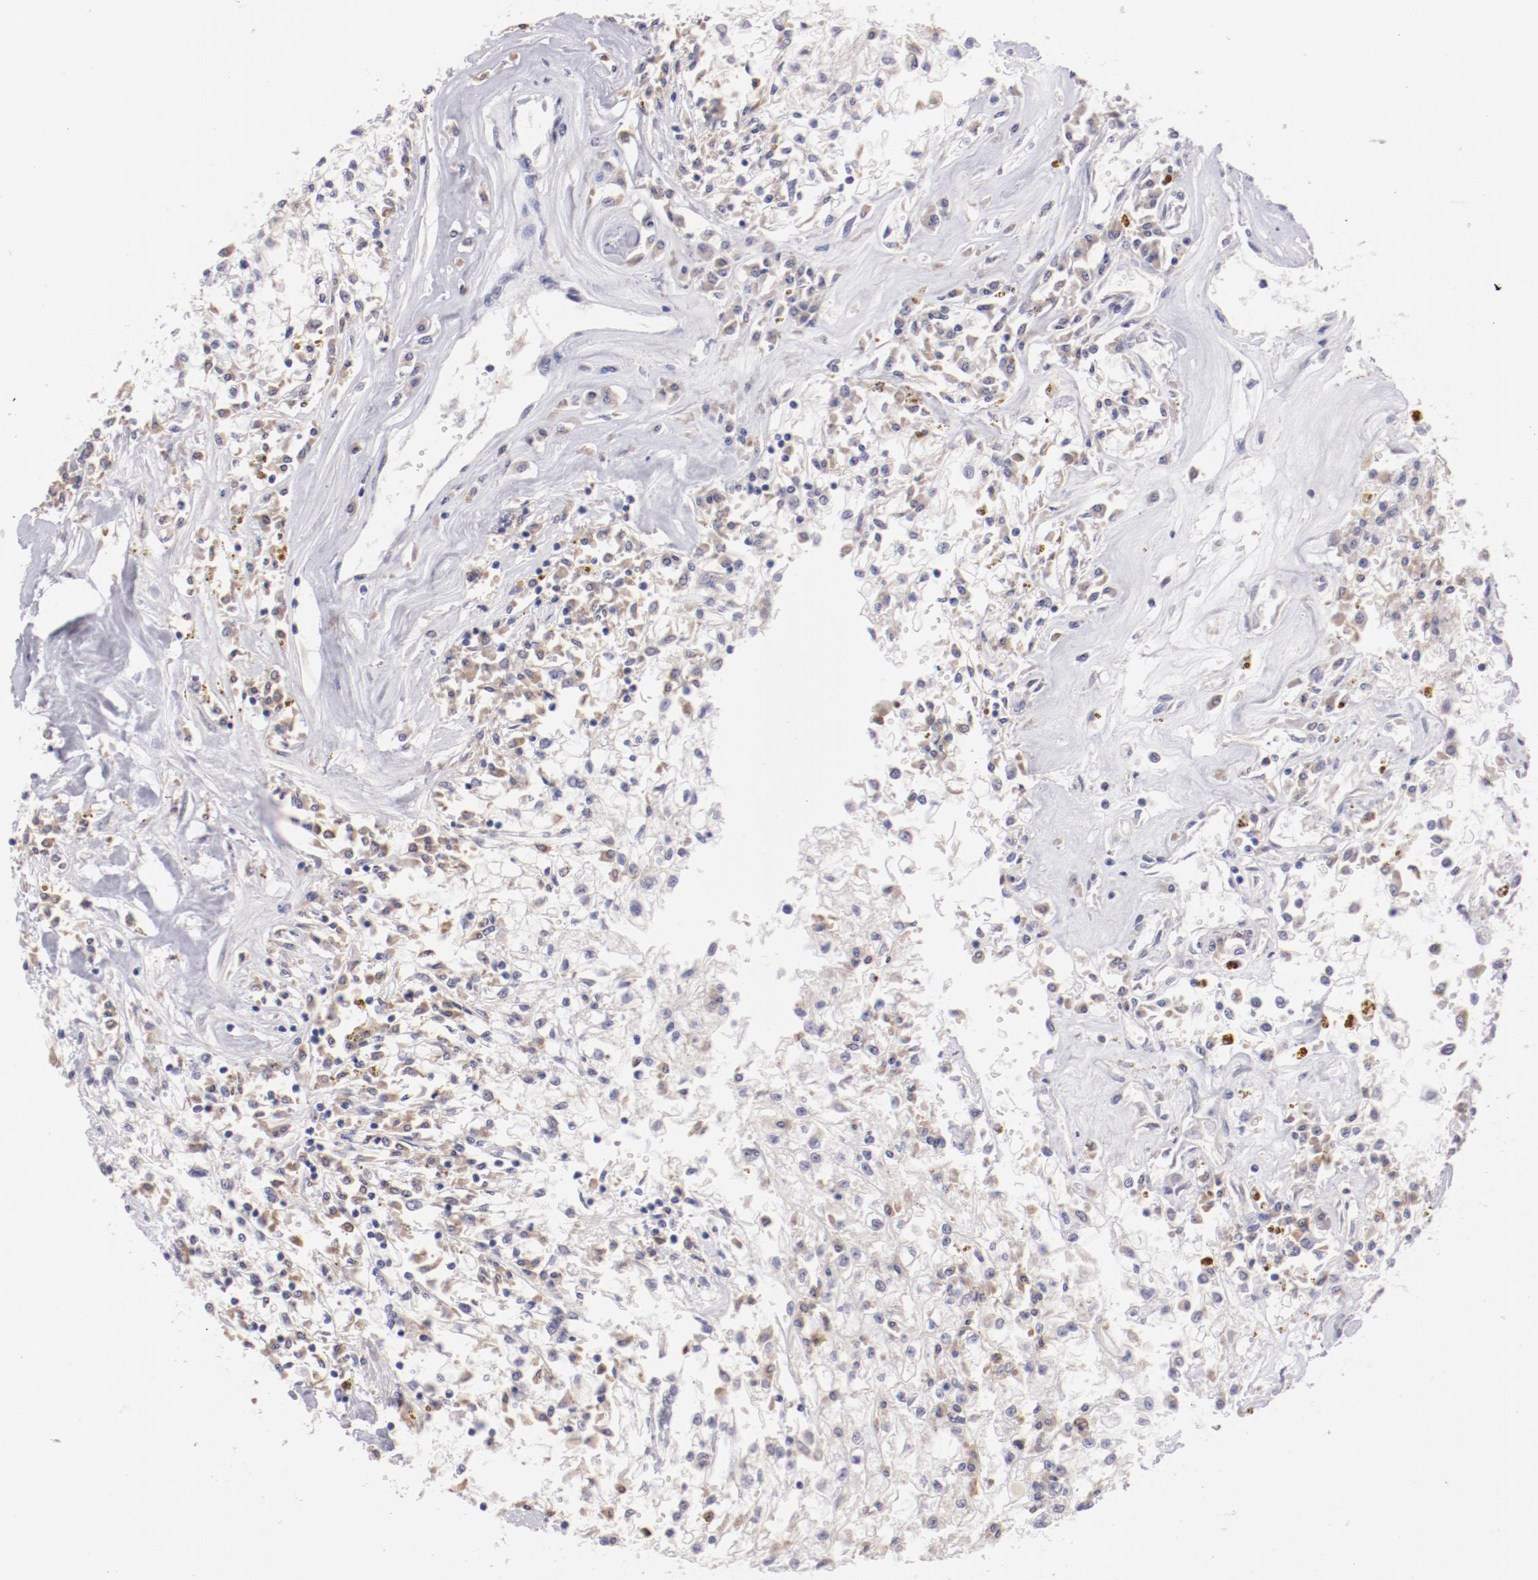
{"staining": {"intensity": "moderate", "quantity": "25%-75%", "location": "cytoplasmic/membranous"}, "tissue": "renal cancer", "cell_type": "Tumor cells", "image_type": "cancer", "snomed": [{"axis": "morphology", "description": "Adenocarcinoma, NOS"}, {"axis": "topography", "description": "Kidney"}], "caption": "Immunohistochemistry photomicrograph of neoplastic tissue: human renal cancer (adenocarcinoma) stained using immunohistochemistry (IHC) demonstrates medium levels of moderate protein expression localized specifically in the cytoplasmic/membranous of tumor cells, appearing as a cytoplasmic/membranous brown color.", "gene": "TRAF3", "patient": {"sex": "male", "age": 78}}